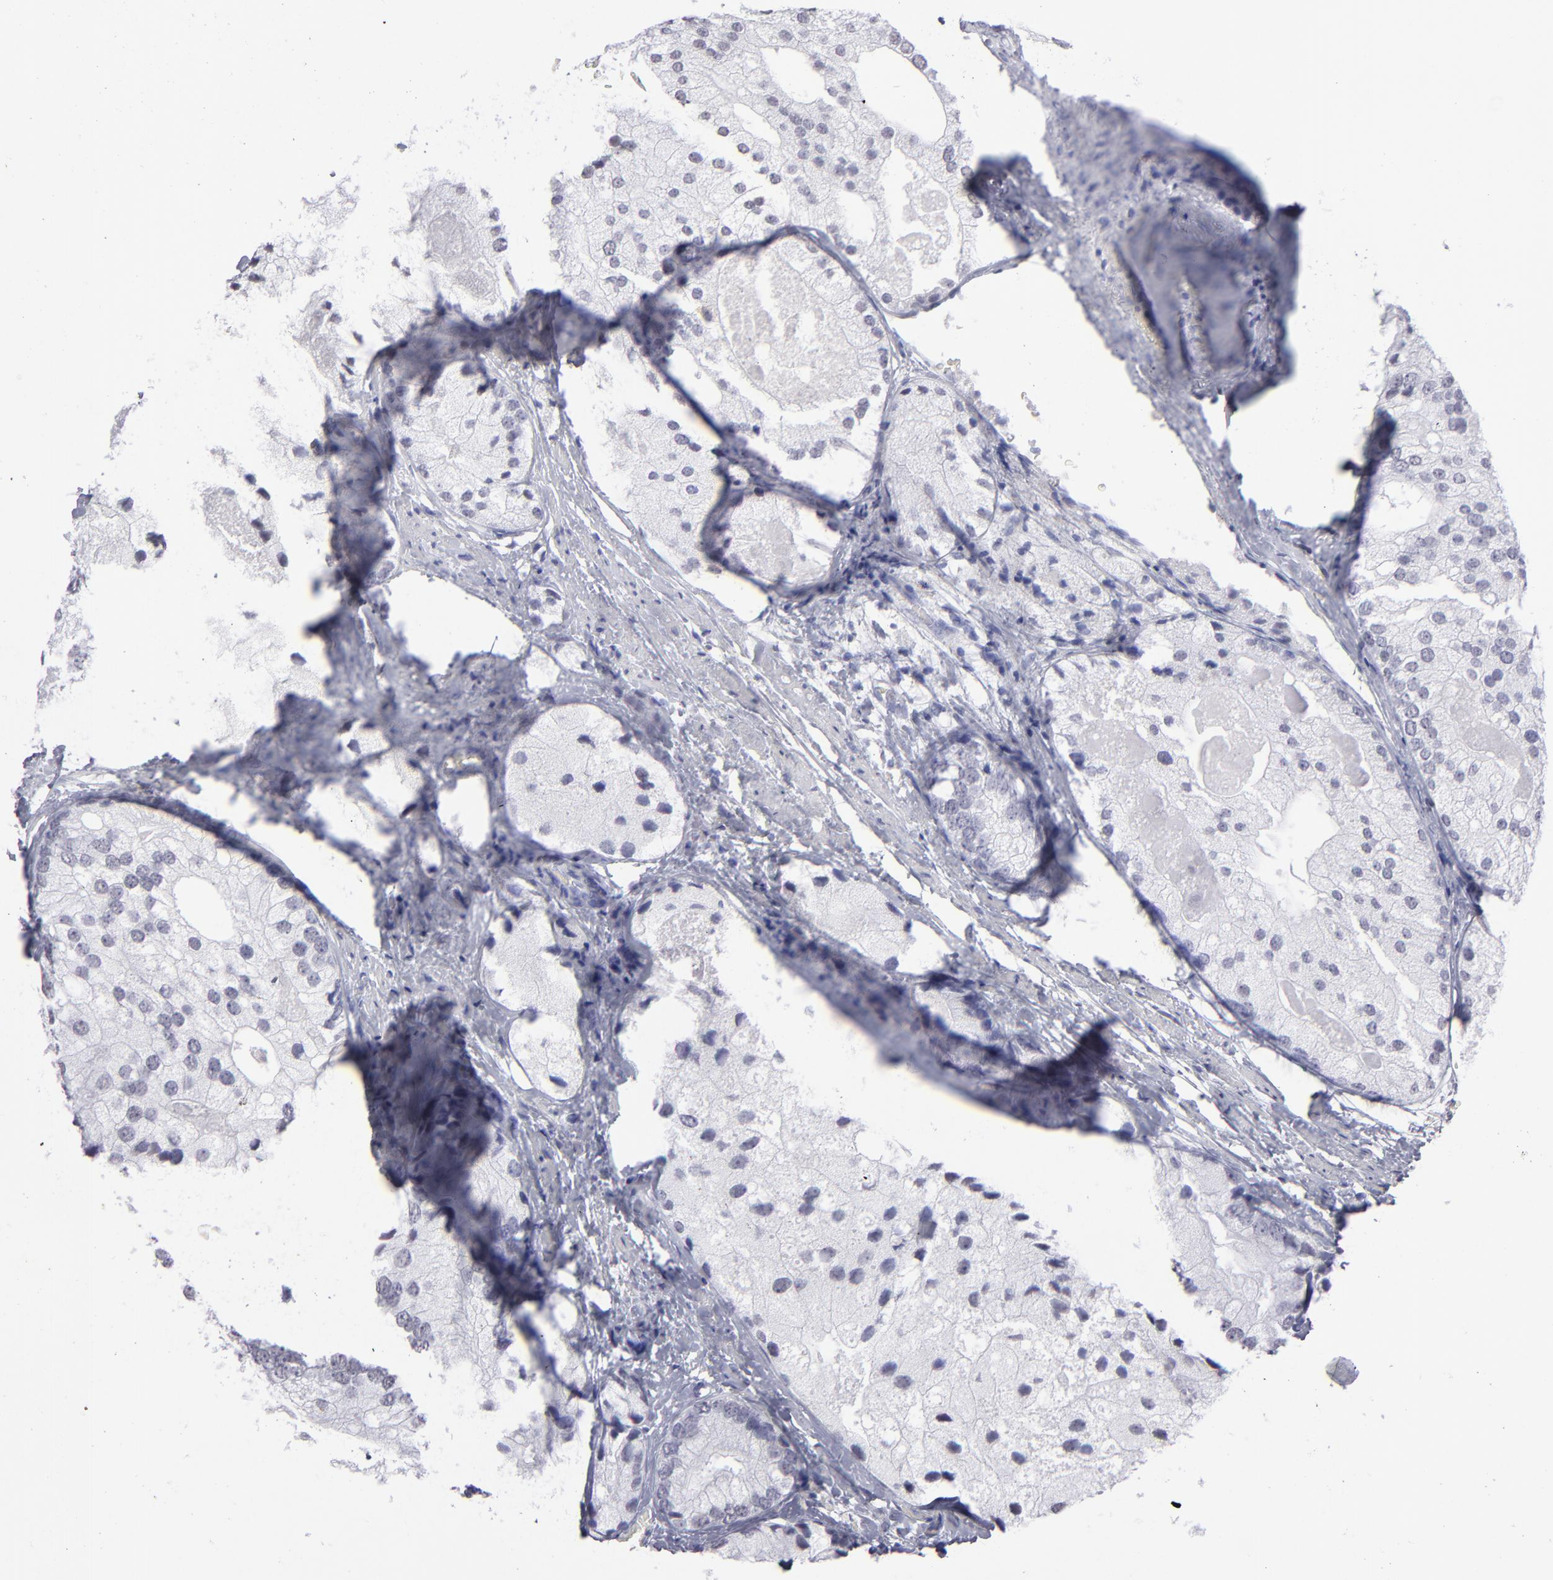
{"staining": {"intensity": "negative", "quantity": "none", "location": "none"}, "tissue": "prostate cancer", "cell_type": "Tumor cells", "image_type": "cancer", "snomed": [{"axis": "morphology", "description": "Adenocarcinoma, Low grade"}, {"axis": "topography", "description": "Prostate"}], "caption": "This is a micrograph of immunohistochemistry staining of prostate cancer, which shows no staining in tumor cells.", "gene": "ALDOB", "patient": {"sex": "male", "age": 69}}